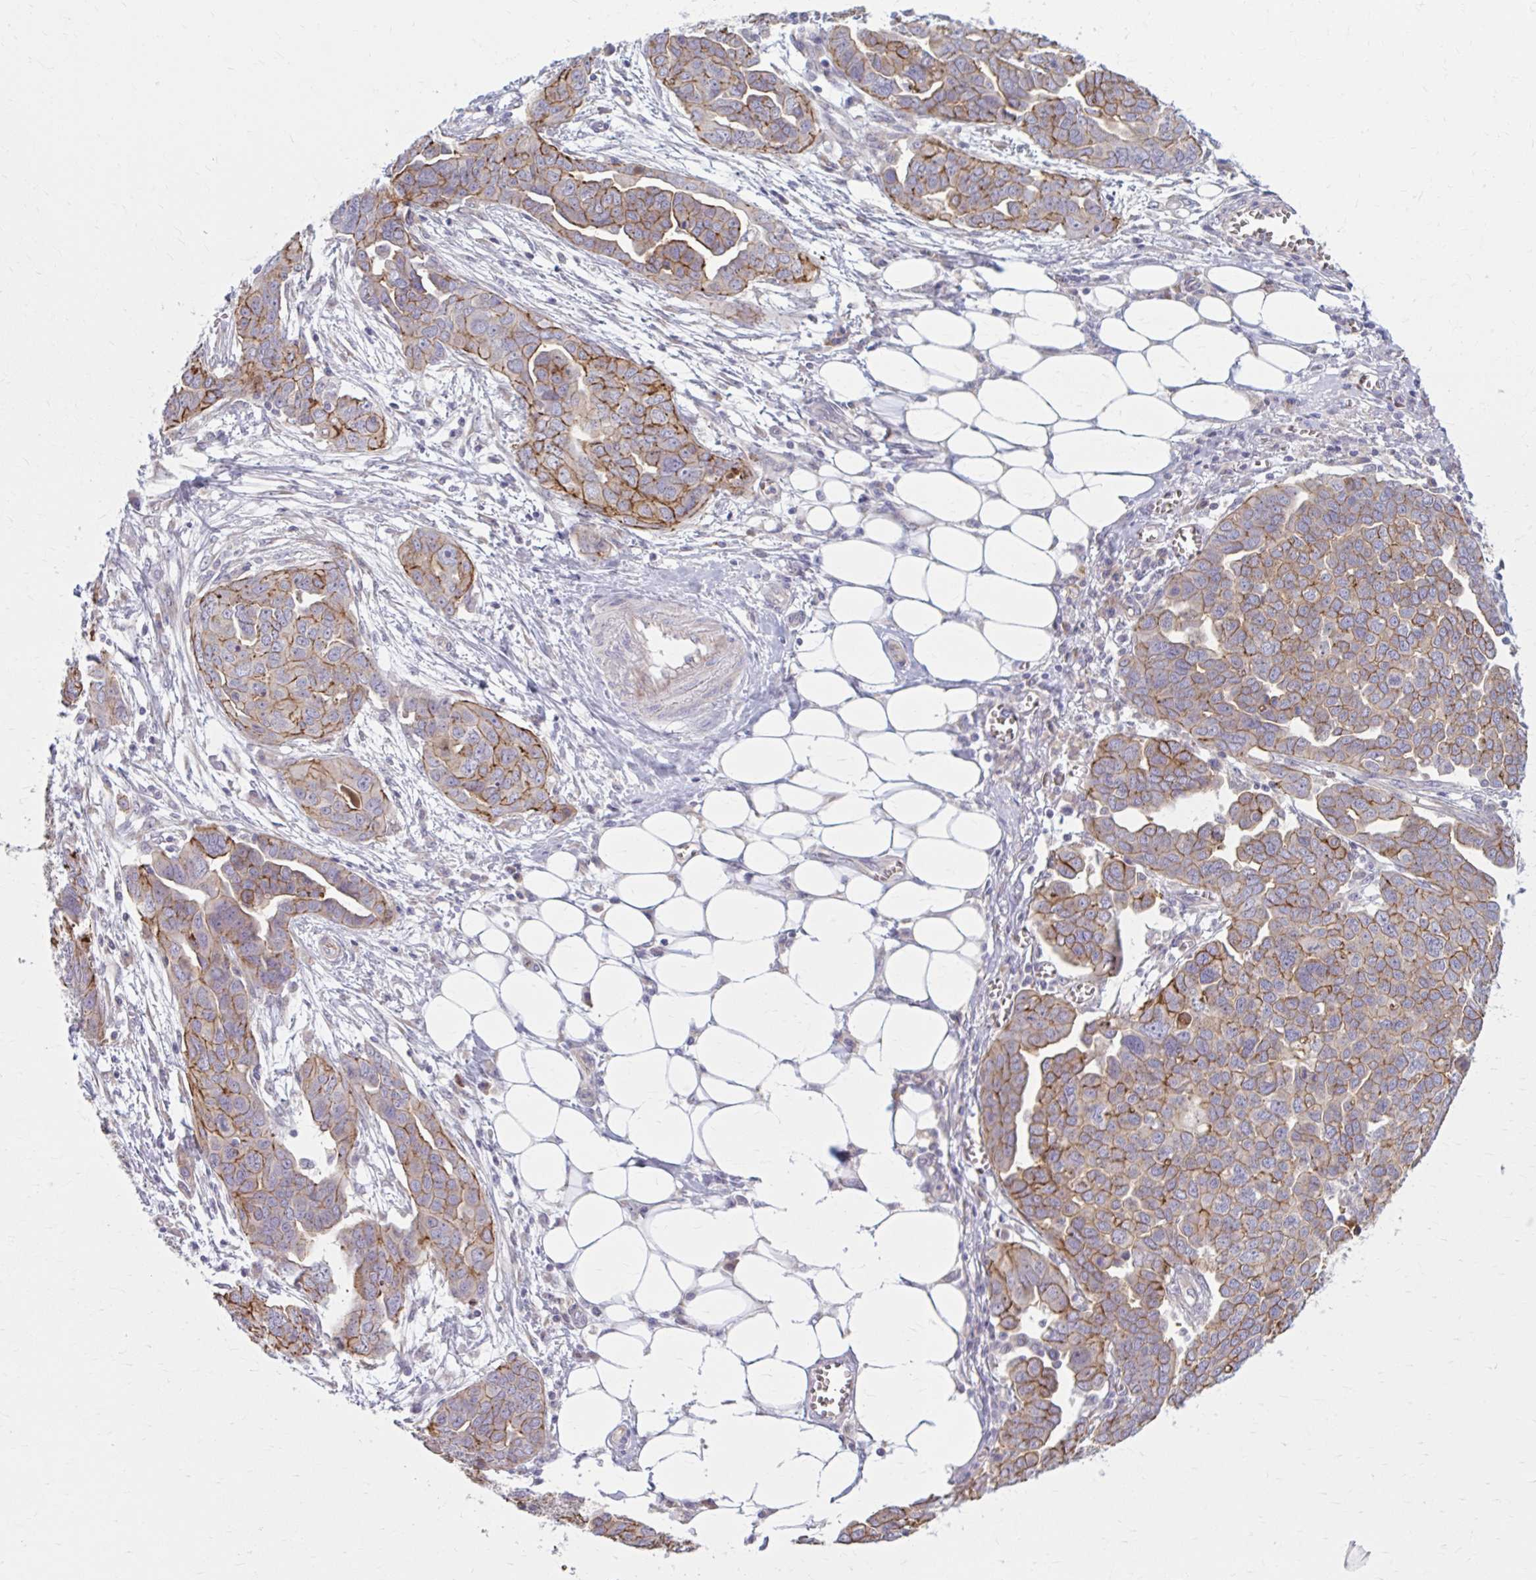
{"staining": {"intensity": "moderate", "quantity": ">75%", "location": "cytoplasmic/membranous"}, "tissue": "ovarian cancer", "cell_type": "Tumor cells", "image_type": "cancer", "snomed": [{"axis": "morphology", "description": "Cystadenocarcinoma, serous, NOS"}, {"axis": "topography", "description": "Ovary"}], "caption": "Immunohistochemical staining of human serous cystadenocarcinoma (ovarian) demonstrates moderate cytoplasmic/membranous protein staining in about >75% of tumor cells.", "gene": "SNF8", "patient": {"sex": "female", "age": 59}}